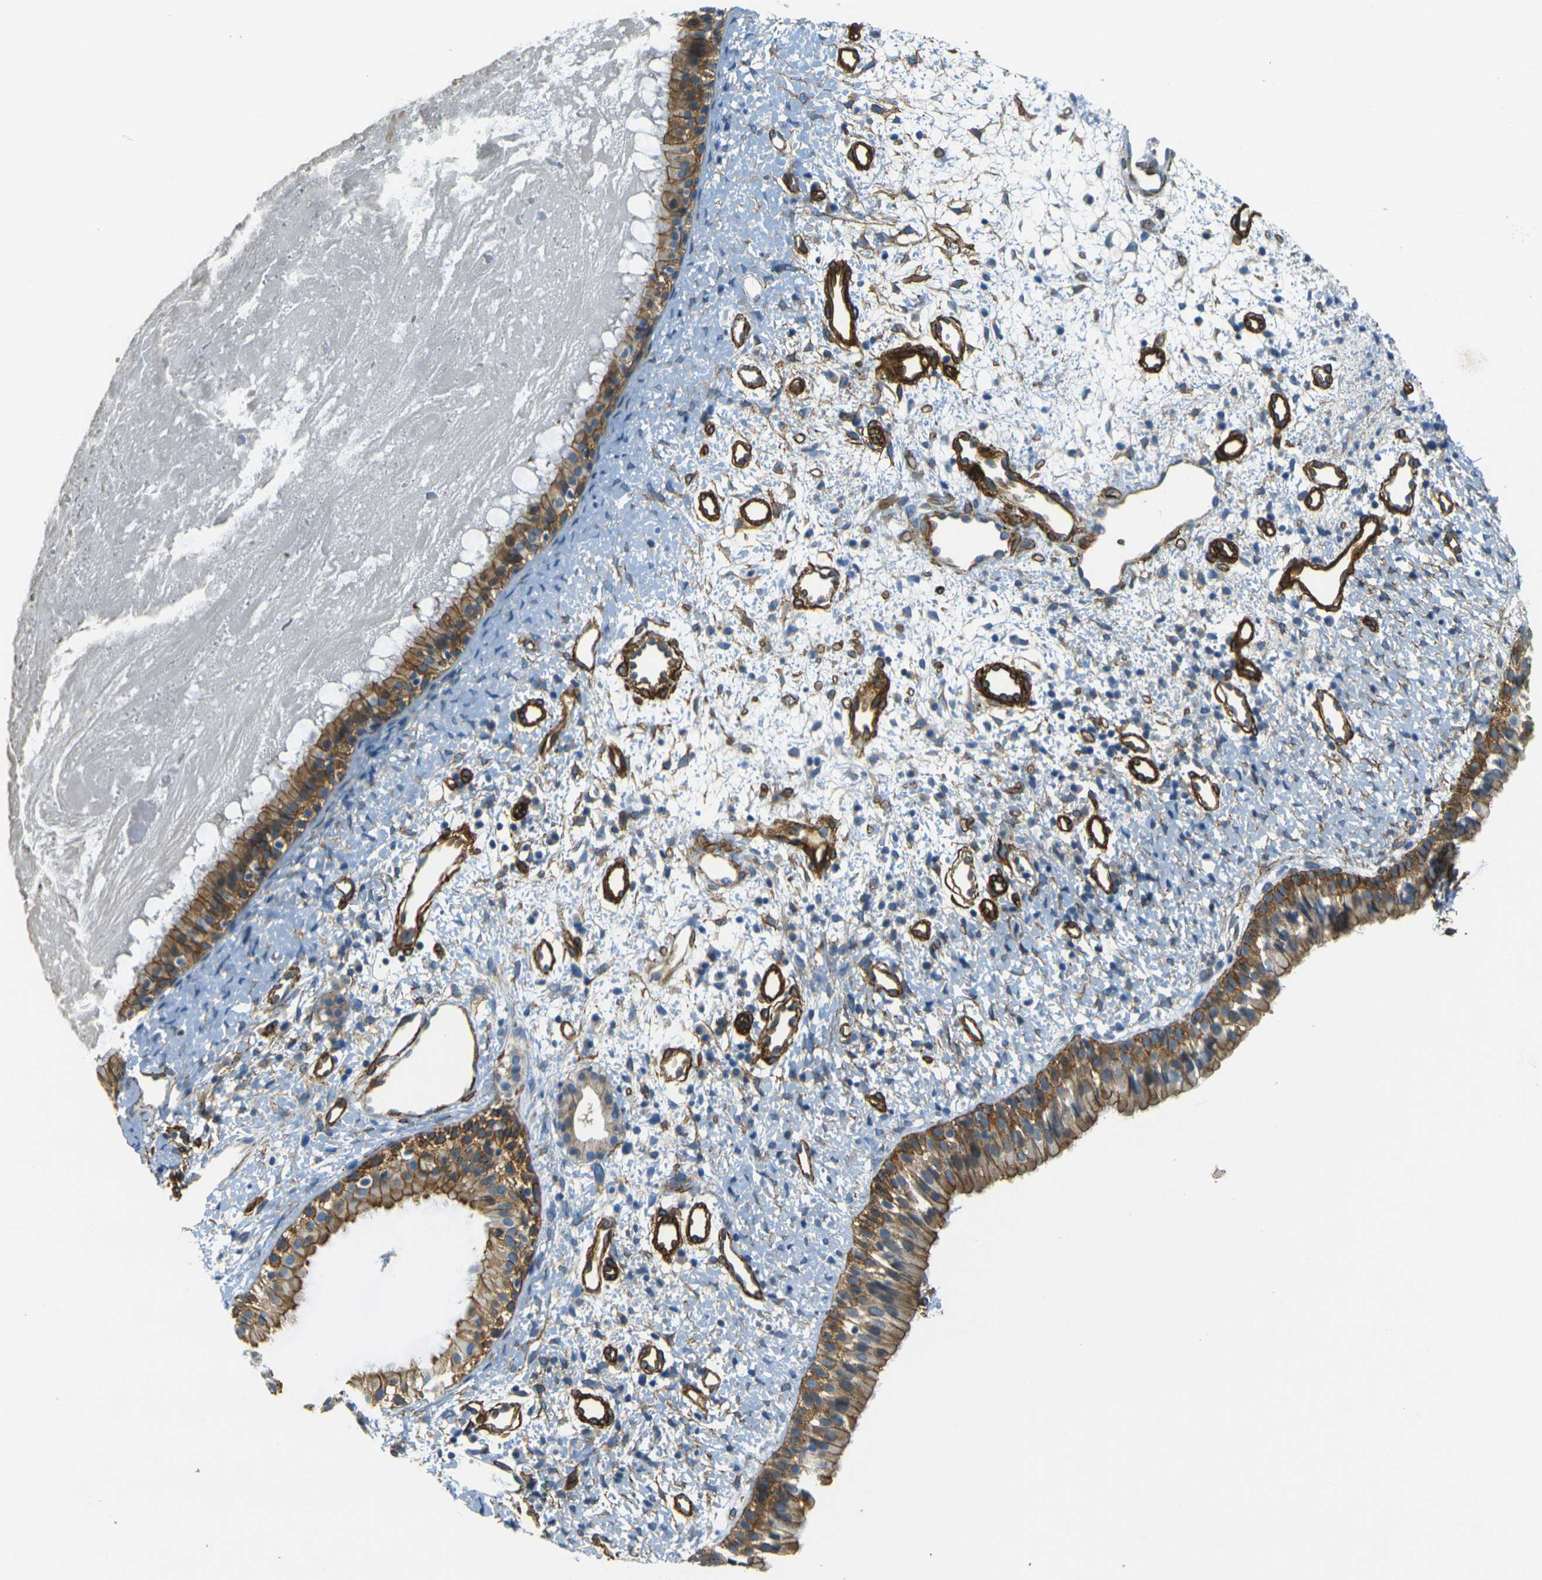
{"staining": {"intensity": "moderate", "quantity": ">75%", "location": "cytoplasmic/membranous"}, "tissue": "nasopharynx", "cell_type": "Respiratory epithelial cells", "image_type": "normal", "snomed": [{"axis": "morphology", "description": "Normal tissue, NOS"}, {"axis": "topography", "description": "Nasopharynx"}], "caption": "Nasopharynx stained with DAB (3,3'-diaminobenzidine) immunohistochemistry (IHC) demonstrates medium levels of moderate cytoplasmic/membranous staining in approximately >75% of respiratory epithelial cells.", "gene": "EPHA7", "patient": {"sex": "male", "age": 22}}